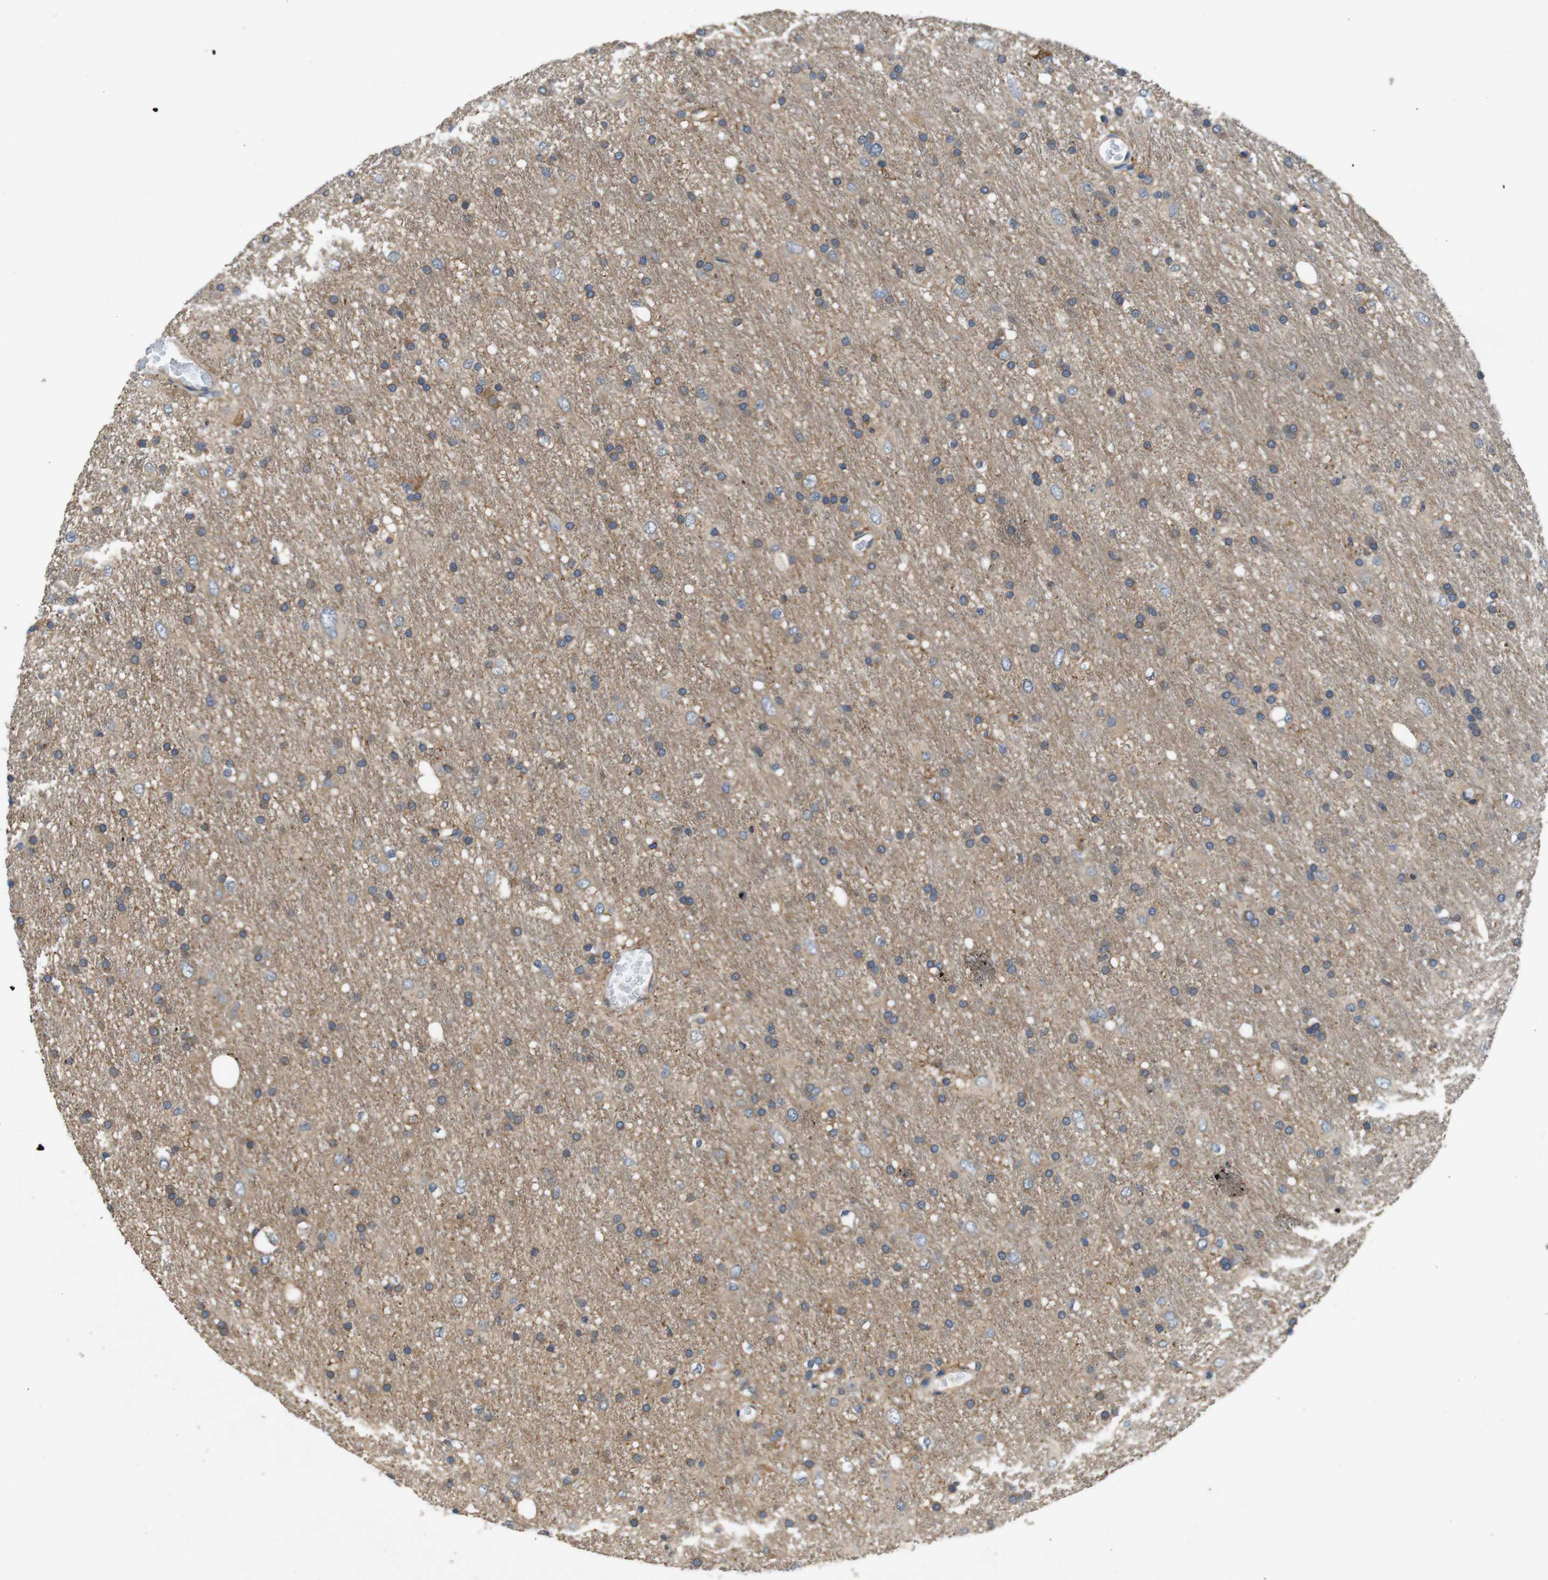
{"staining": {"intensity": "weak", "quantity": "<25%", "location": "cytoplasmic/membranous"}, "tissue": "glioma", "cell_type": "Tumor cells", "image_type": "cancer", "snomed": [{"axis": "morphology", "description": "Glioma, malignant, Low grade"}, {"axis": "topography", "description": "Brain"}], "caption": "Immunohistochemical staining of glioma exhibits no significant staining in tumor cells.", "gene": "DCTN1", "patient": {"sex": "male", "age": 77}}